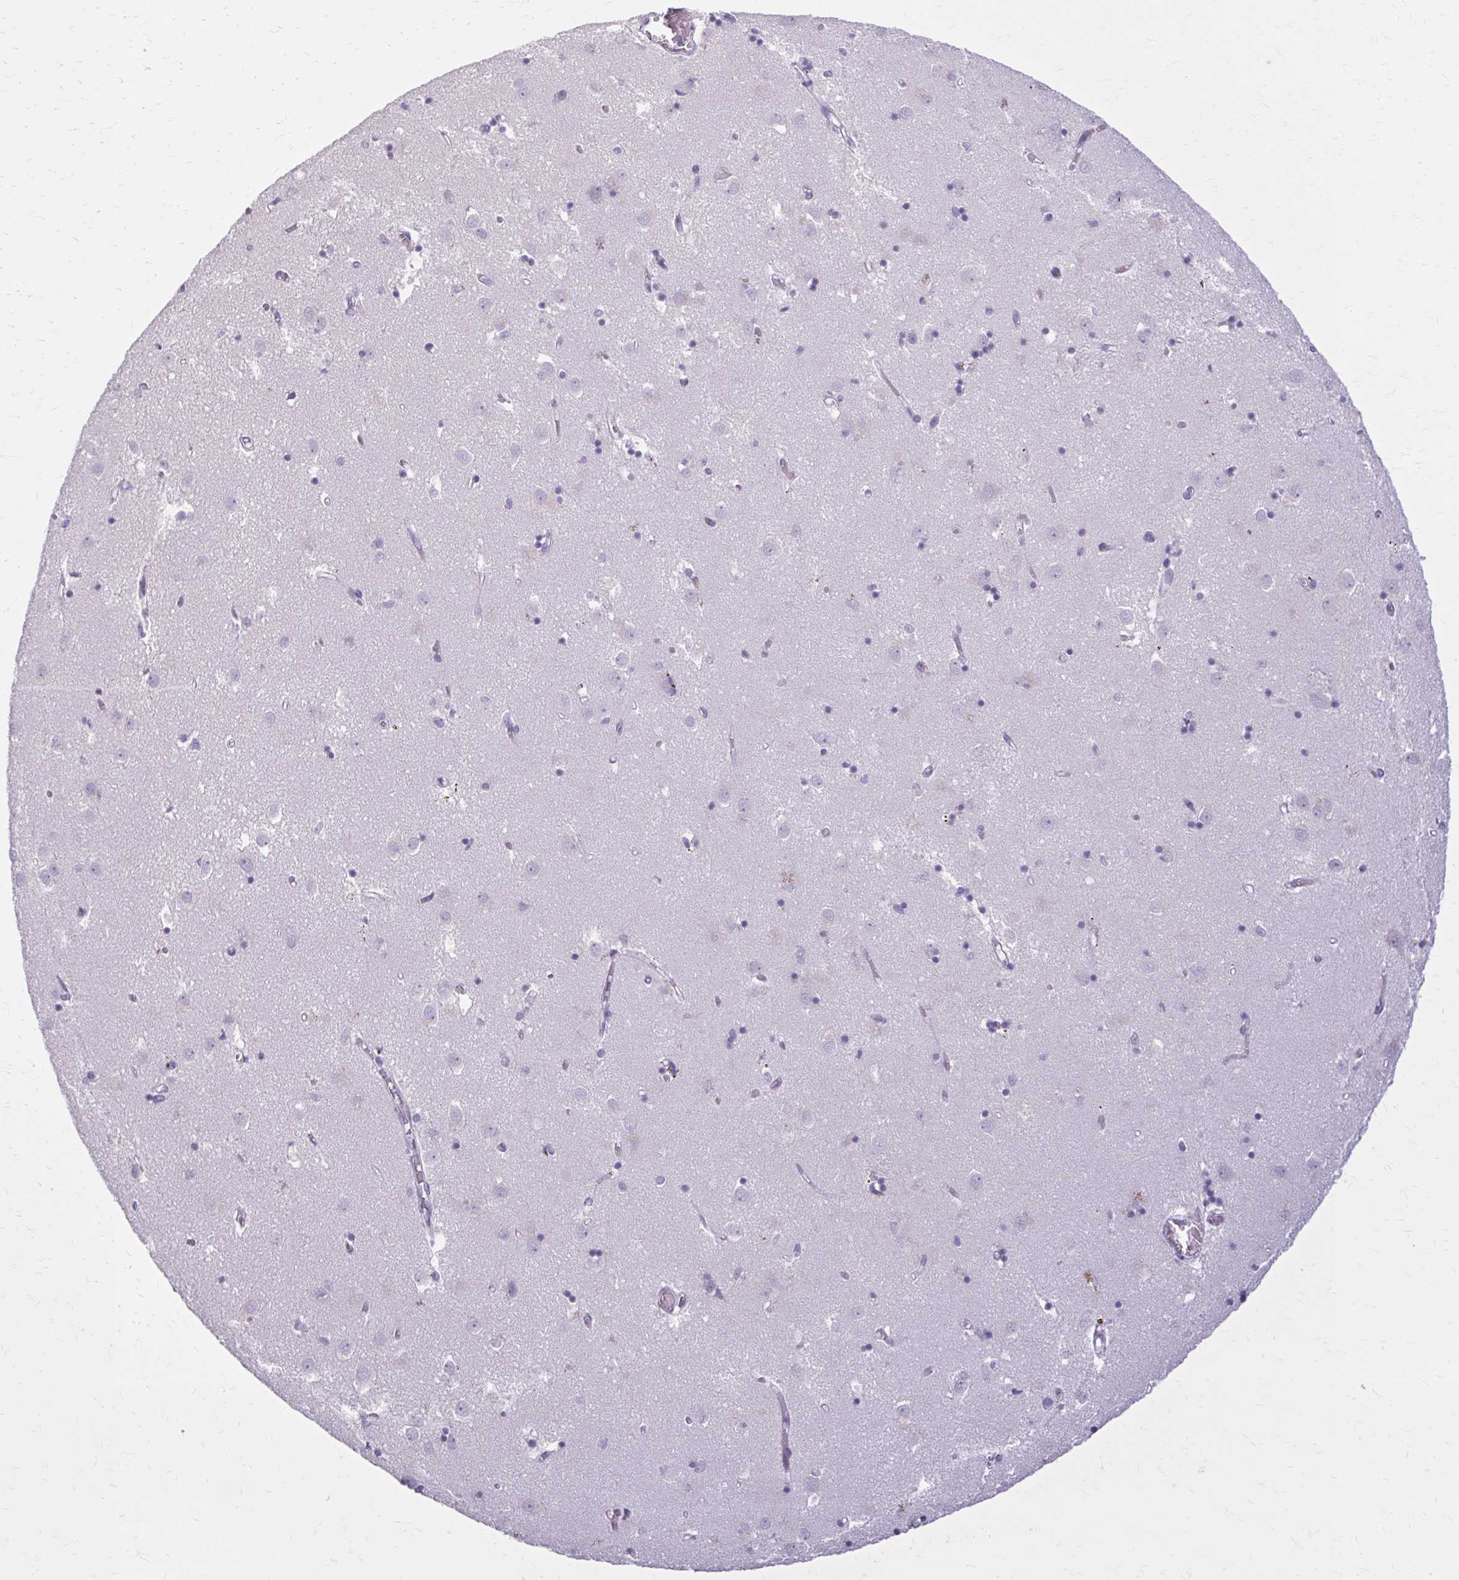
{"staining": {"intensity": "negative", "quantity": "none", "location": "none"}, "tissue": "caudate", "cell_type": "Glial cells", "image_type": "normal", "snomed": [{"axis": "morphology", "description": "Normal tissue, NOS"}, {"axis": "topography", "description": "Lateral ventricle wall"}], "caption": "Photomicrograph shows no protein staining in glial cells of normal caudate.", "gene": "OR4B1", "patient": {"sex": "male", "age": 70}}